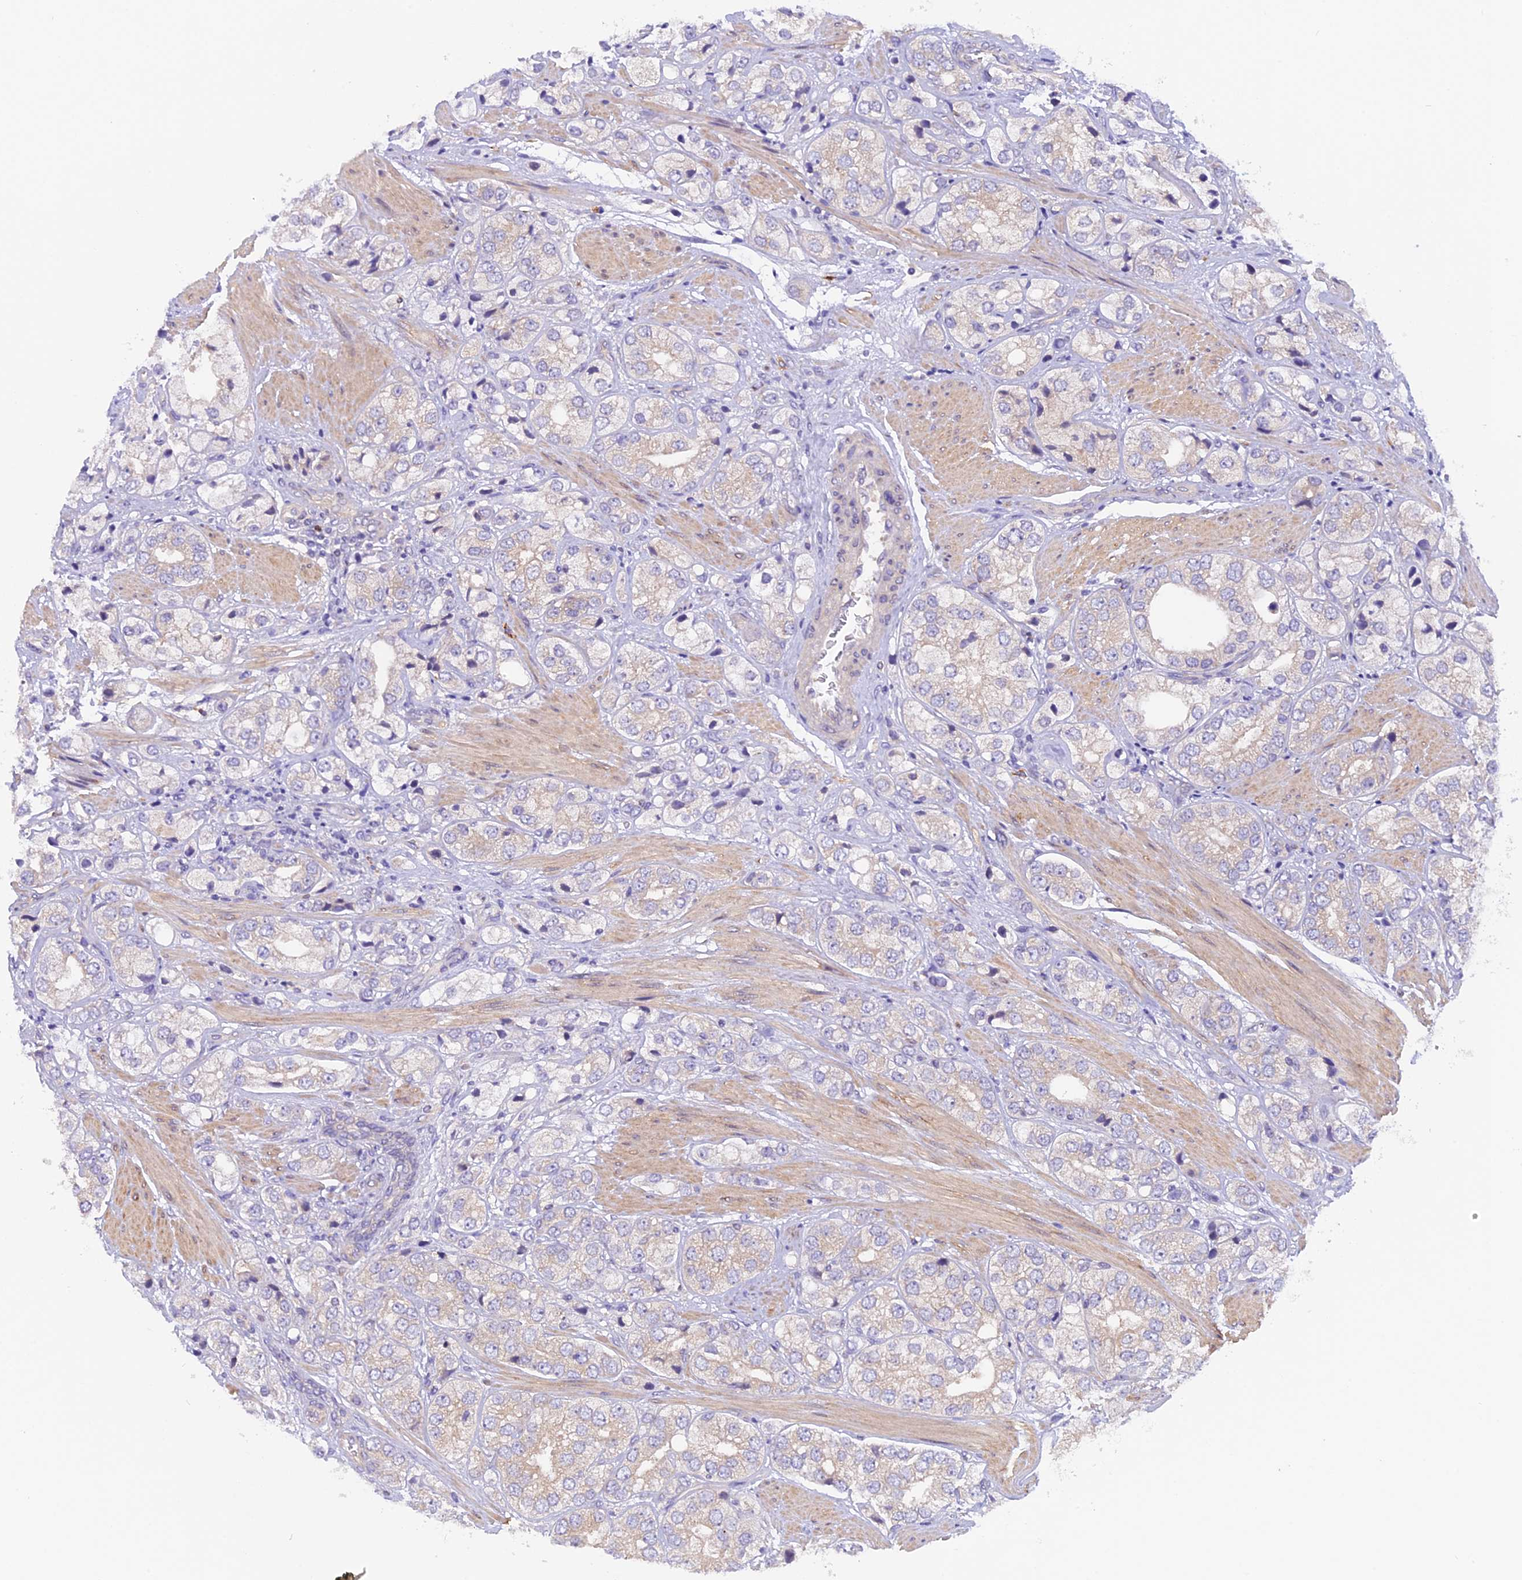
{"staining": {"intensity": "weak", "quantity": "<25%", "location": "cytoplasmic/membranous"}, "tissue": "prostate cancer", "cell_type": "Tumor cells", "image_type": "cancer", "snomed": [{"axis": "morphology", "description": "Adenocarcinoma, High grade"}, {"axis": "topography", "description": "Prostate"}], "caption": "Prostate cancer was stained to show a protein in brown. There is no significant expression in tumor cells. (DAB (3,3'-diaminobenzidine) immunohistochemistry with hematoxylin counter stain).", "gene": "CCDC9B", "patient": {"sex": "male", "age": 50}}